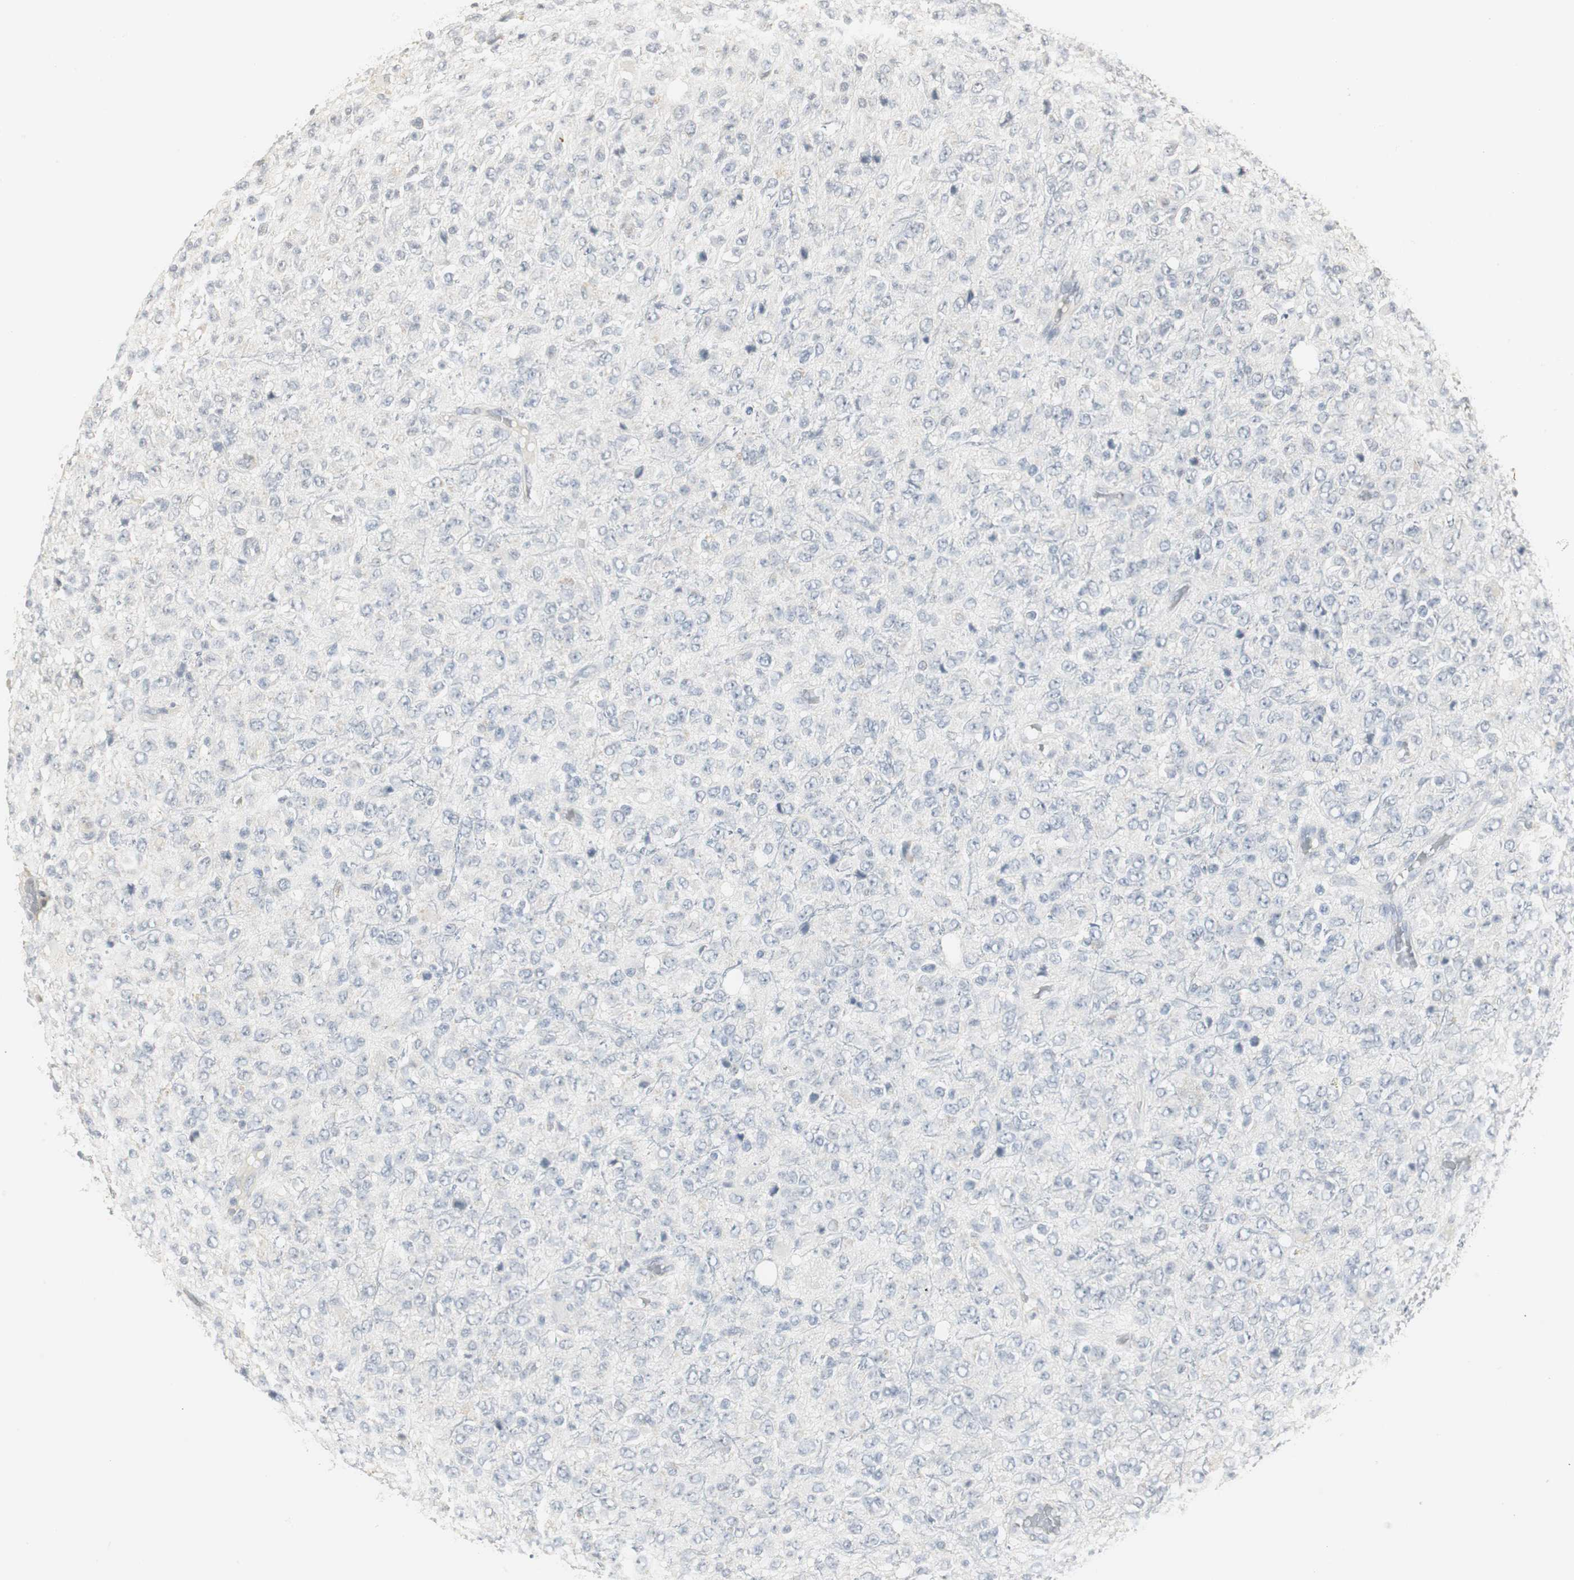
{"staining": {"intensity": "negative", "quantity": "none", "location": "none"}, "tissue": "glioma", "cell_type": "Tumor cells", "image_type": "cancer", "snomed": [{"axis": "morphology", "description": "Glioma, malignant, High grade"}, {"axis": "topography", "description": "pancreas cauda"}], "caption": "Human glioma stained for a protein using immunohistochemistry (IHC) displays no staining in tumor cells.", "gene": "ELOA", "patient": {"sex": "male", "age": 60}}